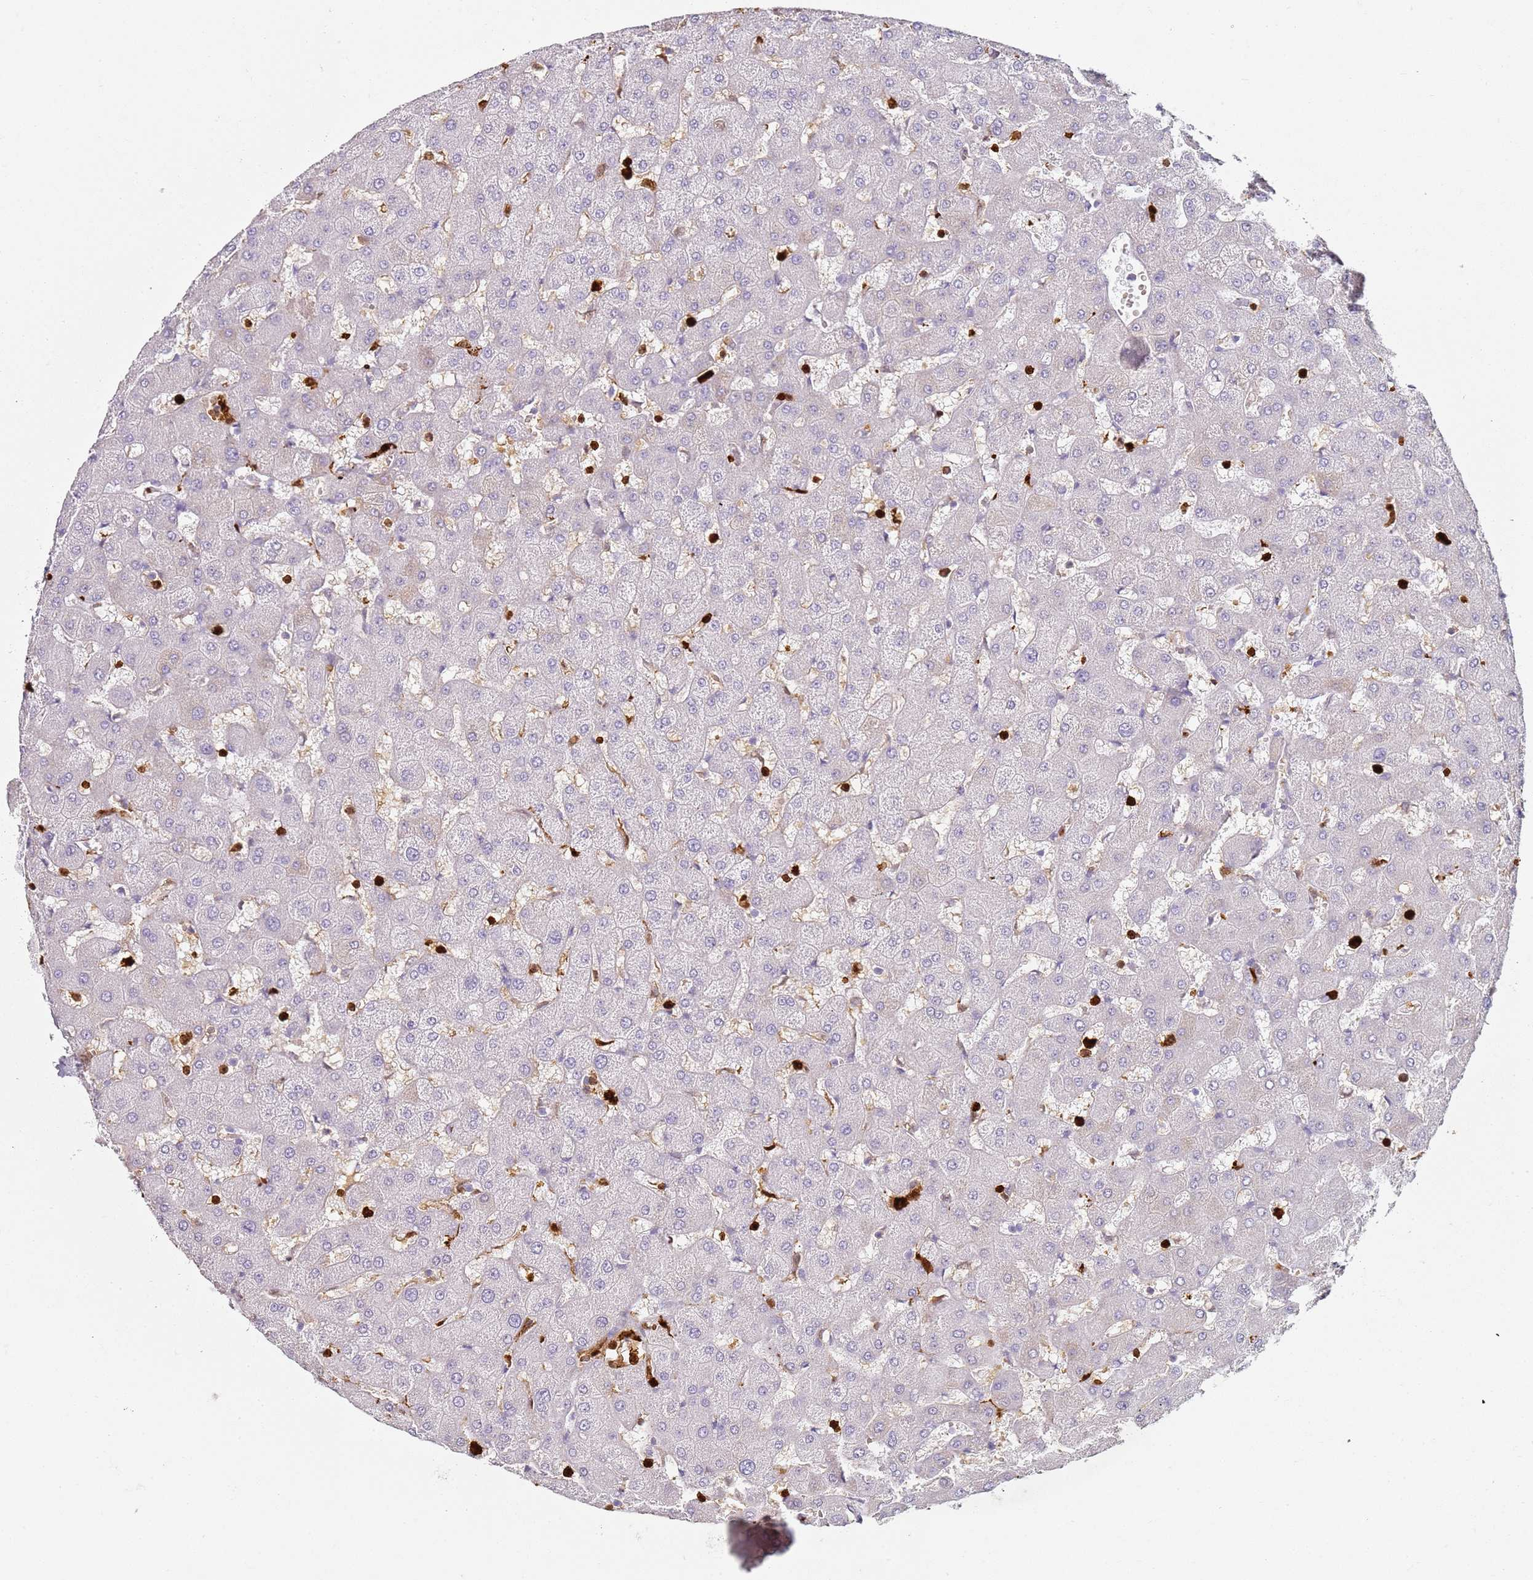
{"staining": {"intensity": "negative", "quantity": "none", "location": "none"}, "tissue": "liver", "cell_type": "Cholangiocytes", "image_type": "normal", "snomed": [{"axis": "morphology", "description": "Normal tissue, NOS"}, {"axis": "topography", "description": "Liver"}], "caption": "Immunohistochemistry (IHC) image of benign human liver stained for a protein (brown), which reveals no expression in cholangiocytes.", "gene": "S100A4", "patient": {"sex": "female", "age": 63}}